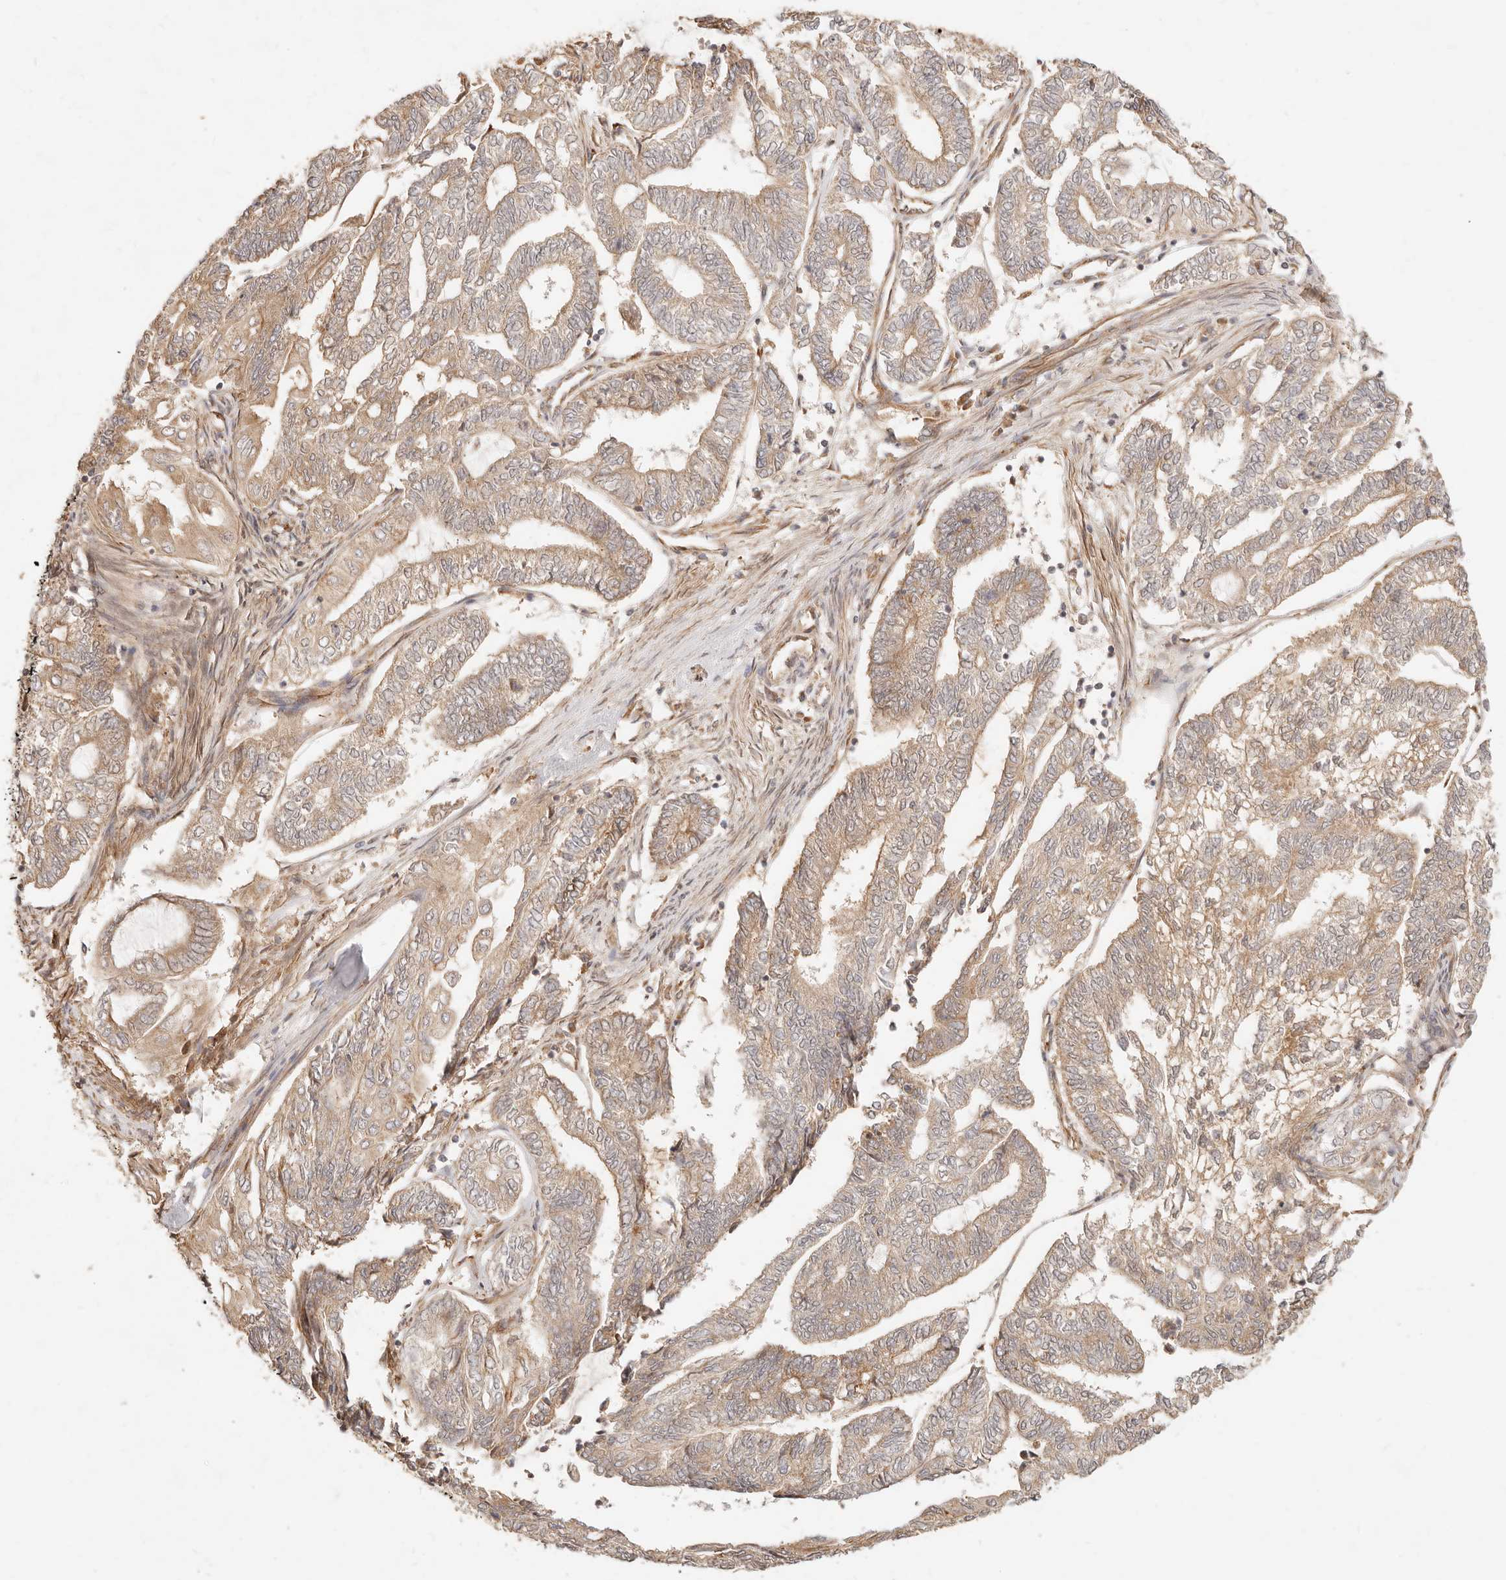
{"staining": {"intensity": "weak", "quantity": ">75%", "location": "cytoplasmic/membranous"}, "tissue": "endometrial cancer", "cell_type": "Tumor cells", "image_type": "cancer", "snomed": [{"axis": "morphology", "description": "Adenocarcinoma, NOS"}, {"axis": "topography", "description": "Uterus"}, {"axis": "topography", "description": "Endometrium"}], "caption": "About >75% of tumor cells in human endometrial cancer display weak cytoplasmic/membranous protein staining as visualized by brown immunohistochemical staining.", "gene": "UBXN10", "patient": {"sex": "female", "age": 70}}